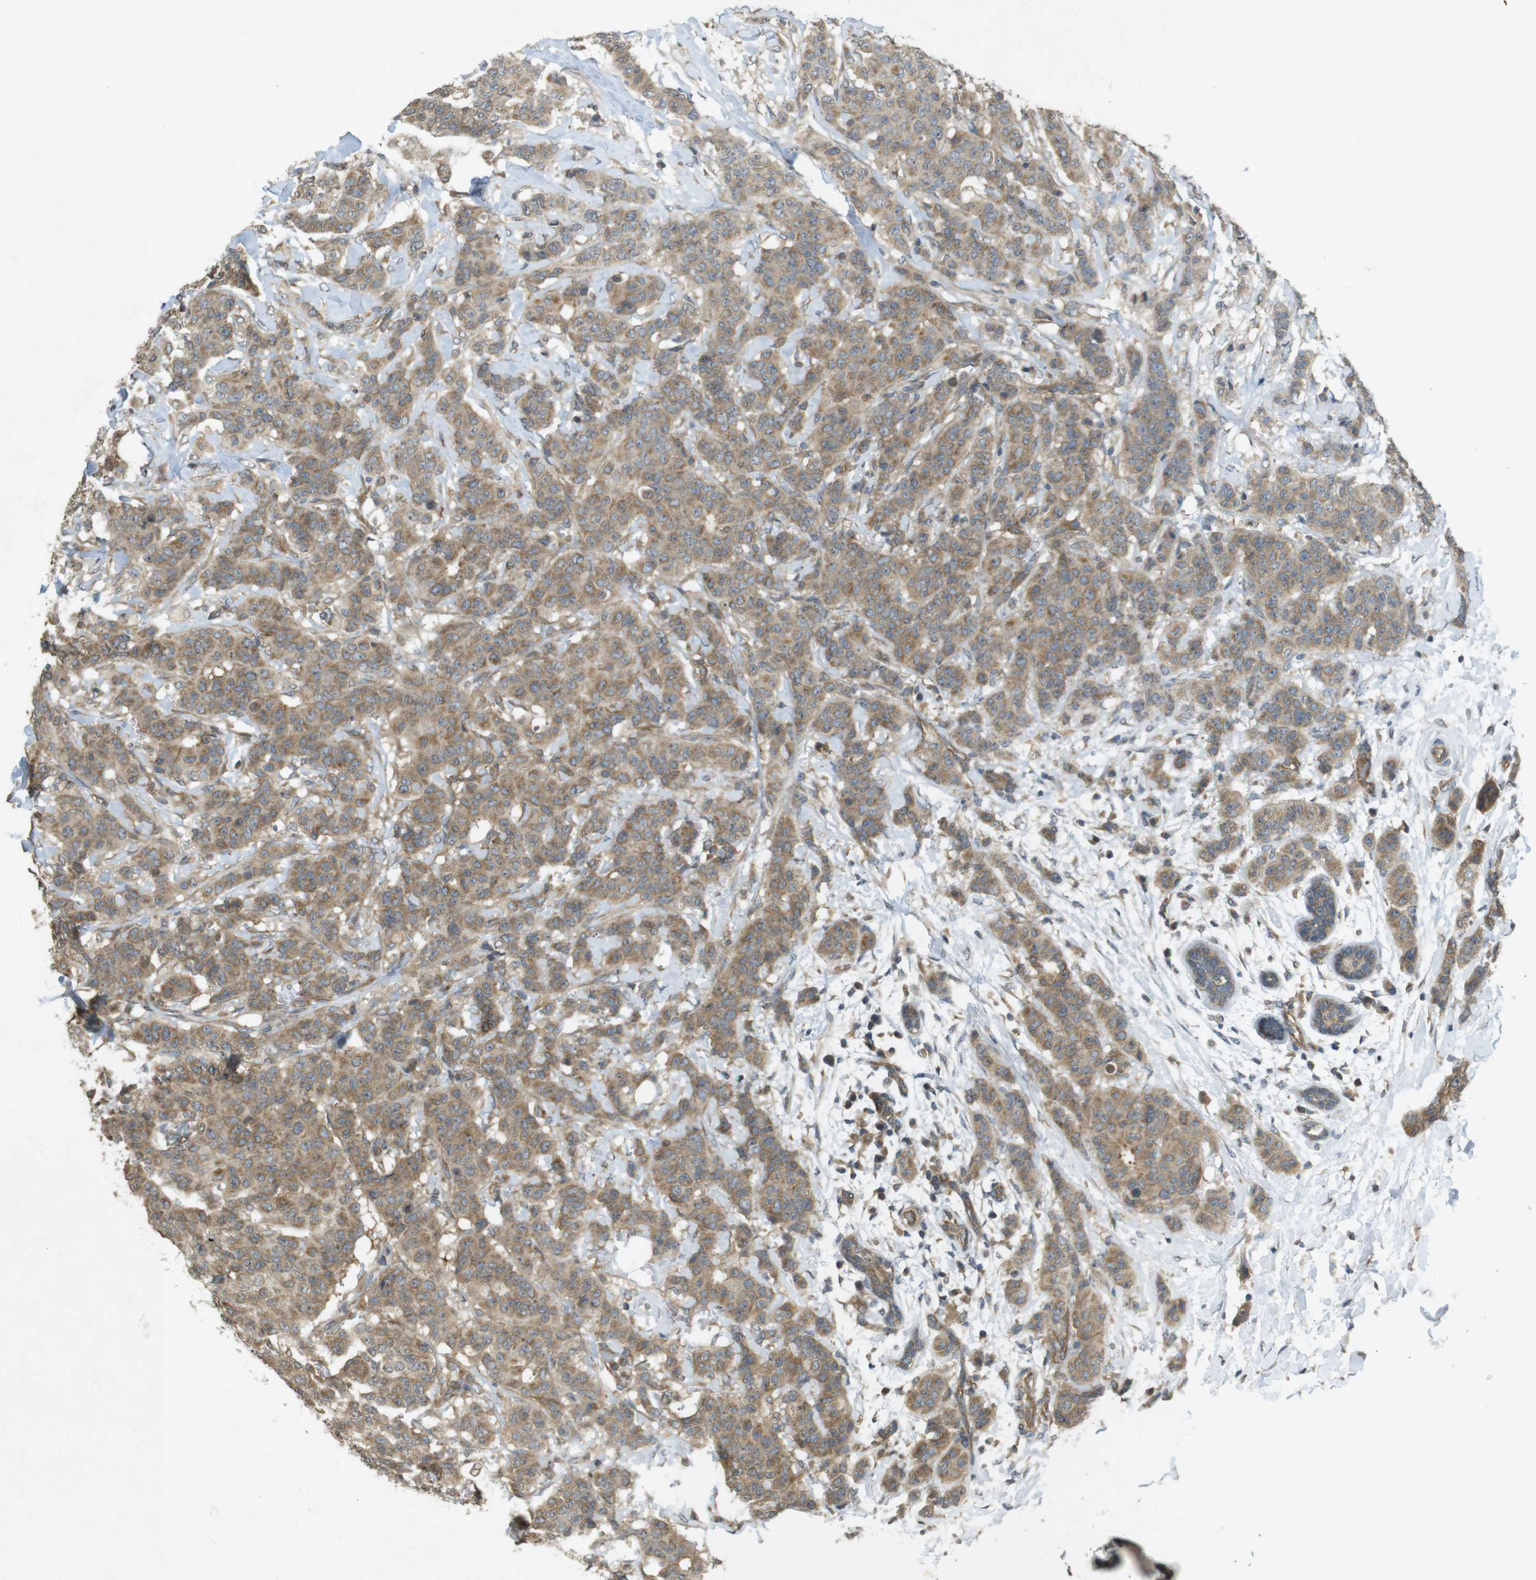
{"staining": {"intensity": "moderate", "quantity": ">75%", "location": "cytoplasmic/membranous"}, "tissue": "breast cancer", "cell_type": "Tumor cells", "image_type": "cancer", "snomed": [{"axis": "morphology", "description": "Normal tissue, NOS"}, {"axis": "morphology", "description": "Duct carcinoma"}, {"axis": "topography", "description": "Breast"}], "caption": "DAB immunohistochemical staining of intraductal carcinoma (breast) demonstrates moderate cytoplasmic/membranous protein expression in about >75% of tumor cells.", "gene": "KIF5B", "patient": {"sex": "female", "age": 40}}